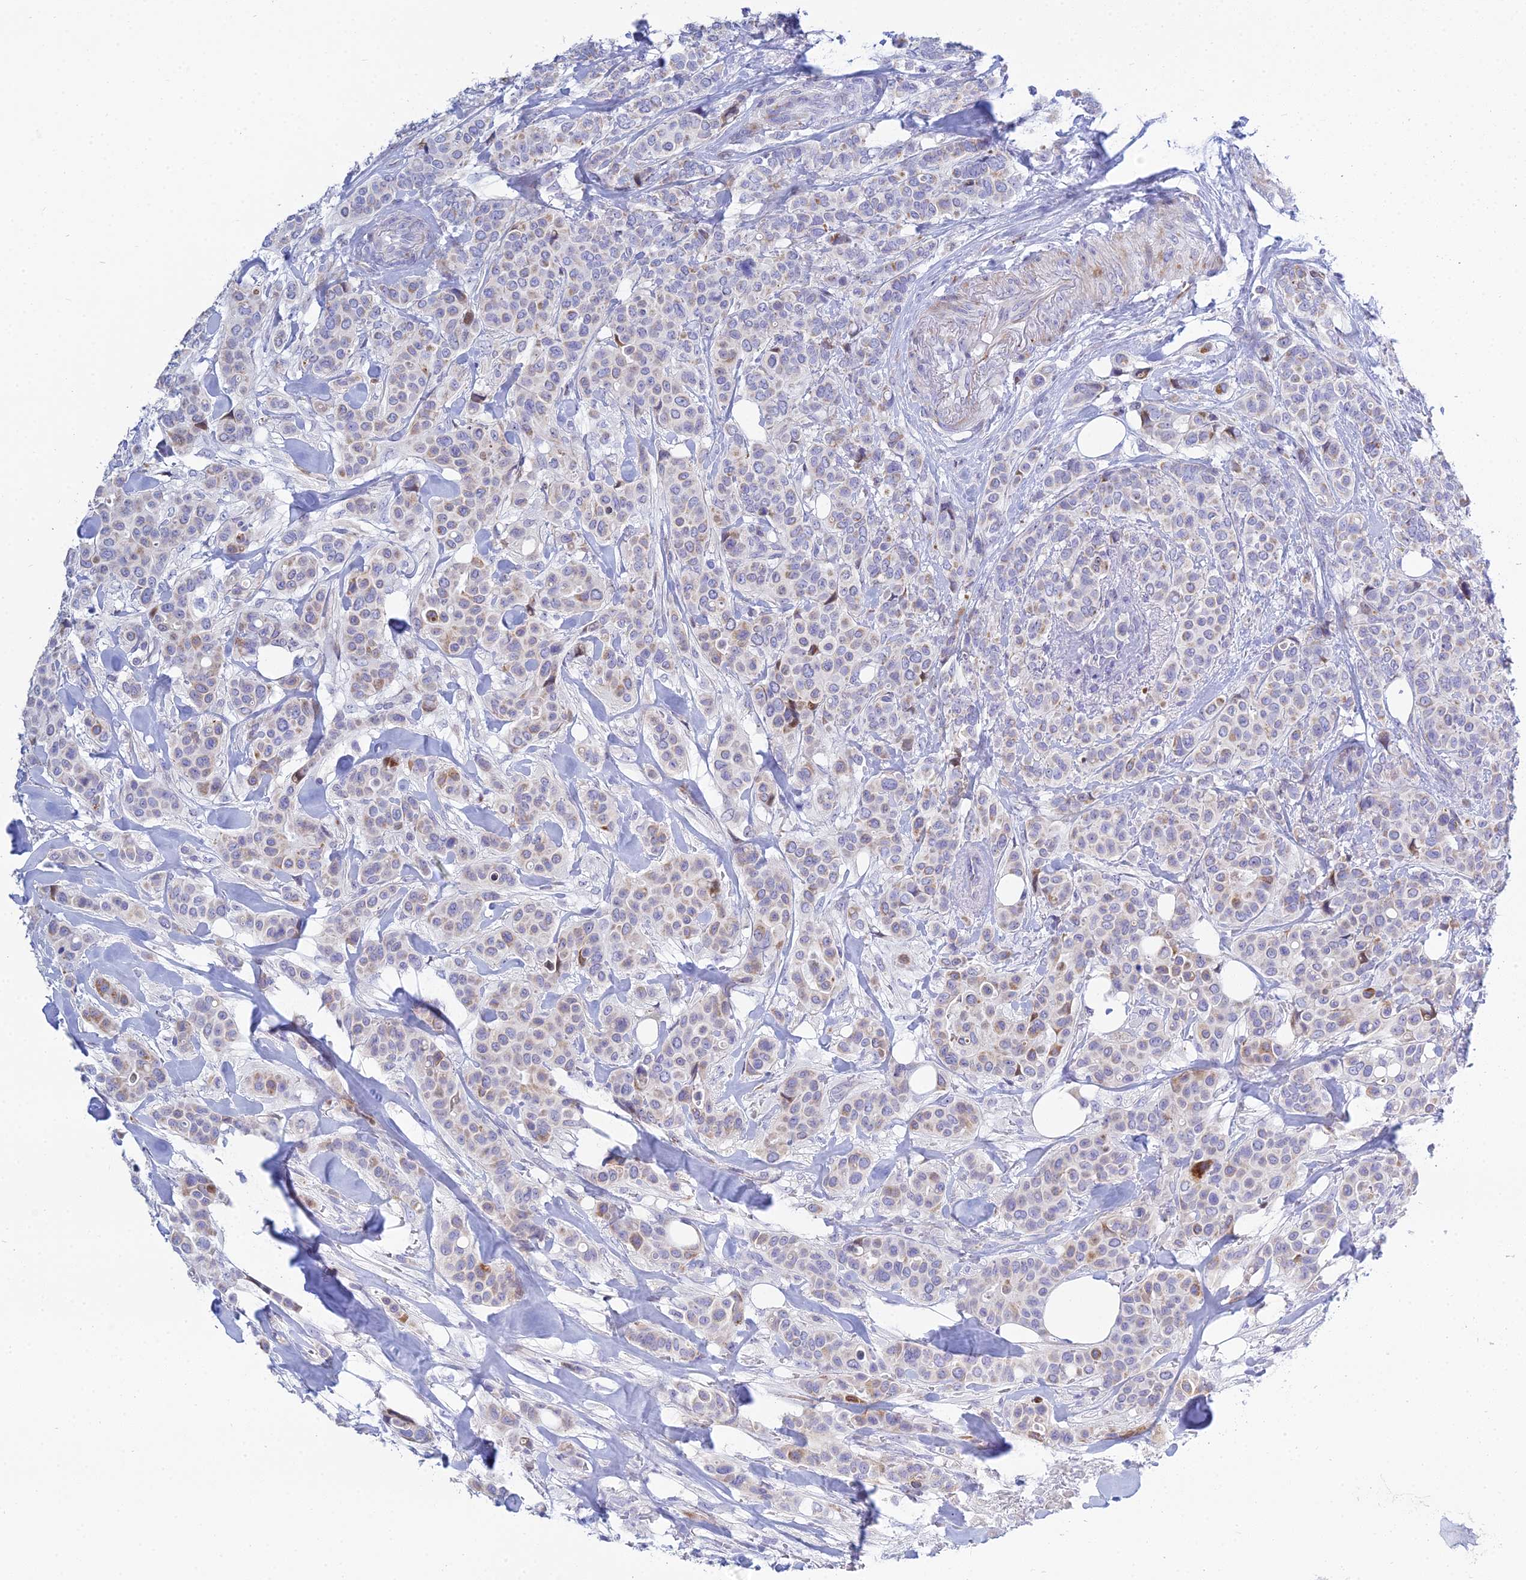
{"staining": {"intensity": "weak", "quantity": "25%-75%", "location": "cytoplasmic/membranous"}, "tissue": "breast cancer", "cell_type": "Tumor cells", "image_type": "cancer", "snomed": [{"axis": "morphology", "description": "Lobular carcinoma"}, {"axis": "topography", "description": "Breast"}], "caption": "DAB immunohistochemical staining of breast cancer (lobular carcinoma) exhibits weak cytoplasmic/membranous protein positivity in about 25%-75% of tumor cells.", "gene": "PRR13", "patient": {"sex": "female", "age": 51}}